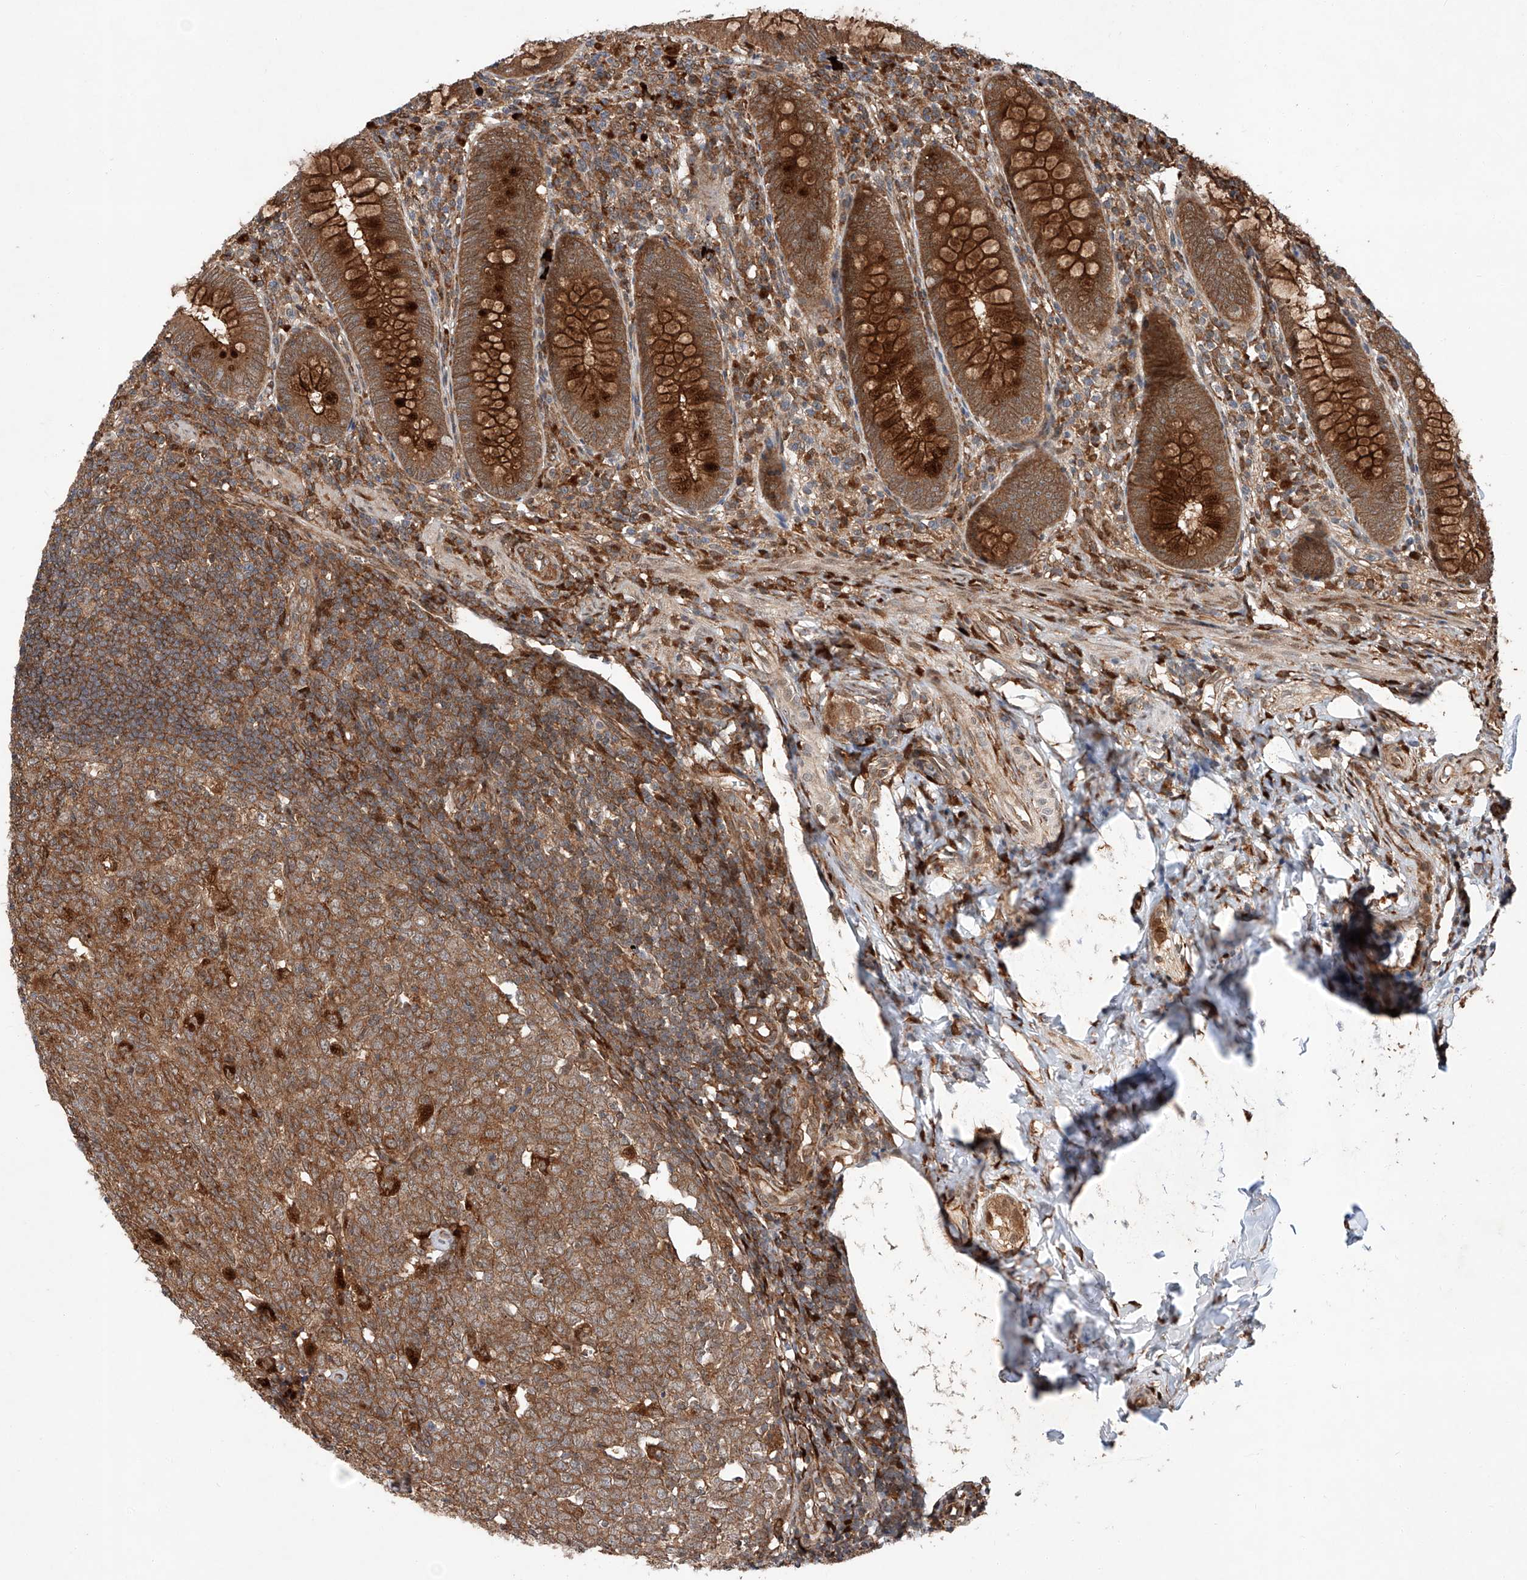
{"staining": {"intensity": "strong", "quantity": ">75%", "location": "cytoplasmic/membranous"}, "tissue": "appendix", "cell_type": "Glandular cells", "image_type": "normal", "snomed": [{"axis": "morphology", "description": "Normal tissue, NOS"}, {"axis": "topography", "description": "Appendix"}], "caption": "Immunohistochemistry staining of normal appendix, which reveals high levels of strong cytoplasmic/membranous staining in about >75% of glandular cells indicating strong cytoplasmic/membranous protein expression. The staining was performed using DAB (3,3'-diaminobenzidine) (brown) for protein detection and nuclei were counterstained in hematoxylin (blue).", "gene": "ZFP28", "patient": {"sex": "male", "age": 14}}